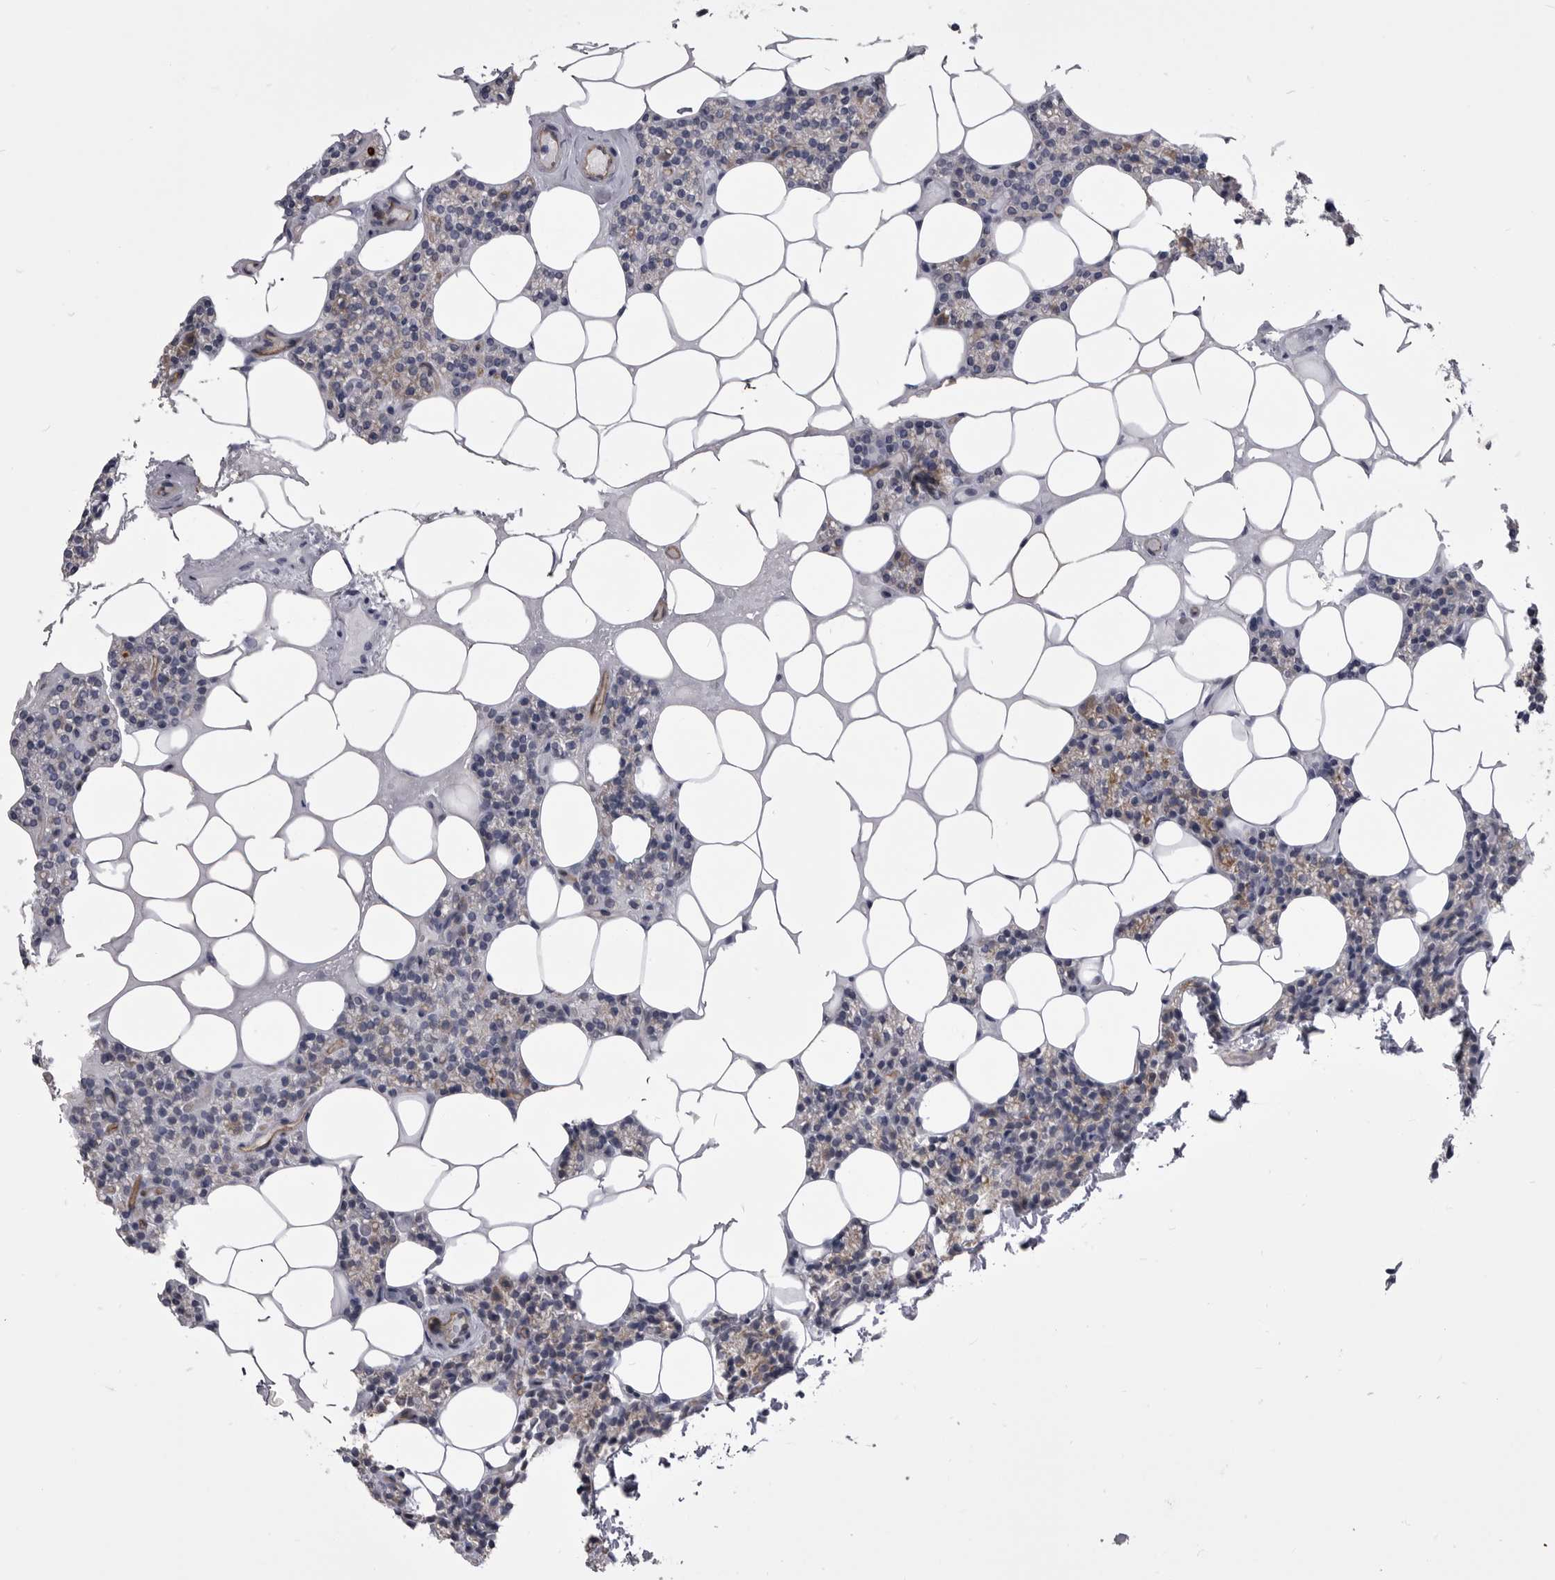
{"staining": {"intensity": "moderate", "quantity": "25%-75%", "location": "cytoplasmic/membranous"}, "tissue": "parathyroid gland", "cell_type": "Glandular cells", "image_type": "normal", "snomed": [{"axis": "morphology", "description": "Normal tissue, NOS"}, {"axis": "topography", "description": "Parathyroid gland"}], "caption": "A medium amount of moderate cytoplasmic/membranous expression is identified in about 25%-75% of glandular cells in normal parathyroid gland. Using DAB (brown) and hematoxylin (blue) stains, captured at high magnification using brightfield microscopy.", "gene": "OPLAH", "patient": {"sex": "male", "age": 75}}